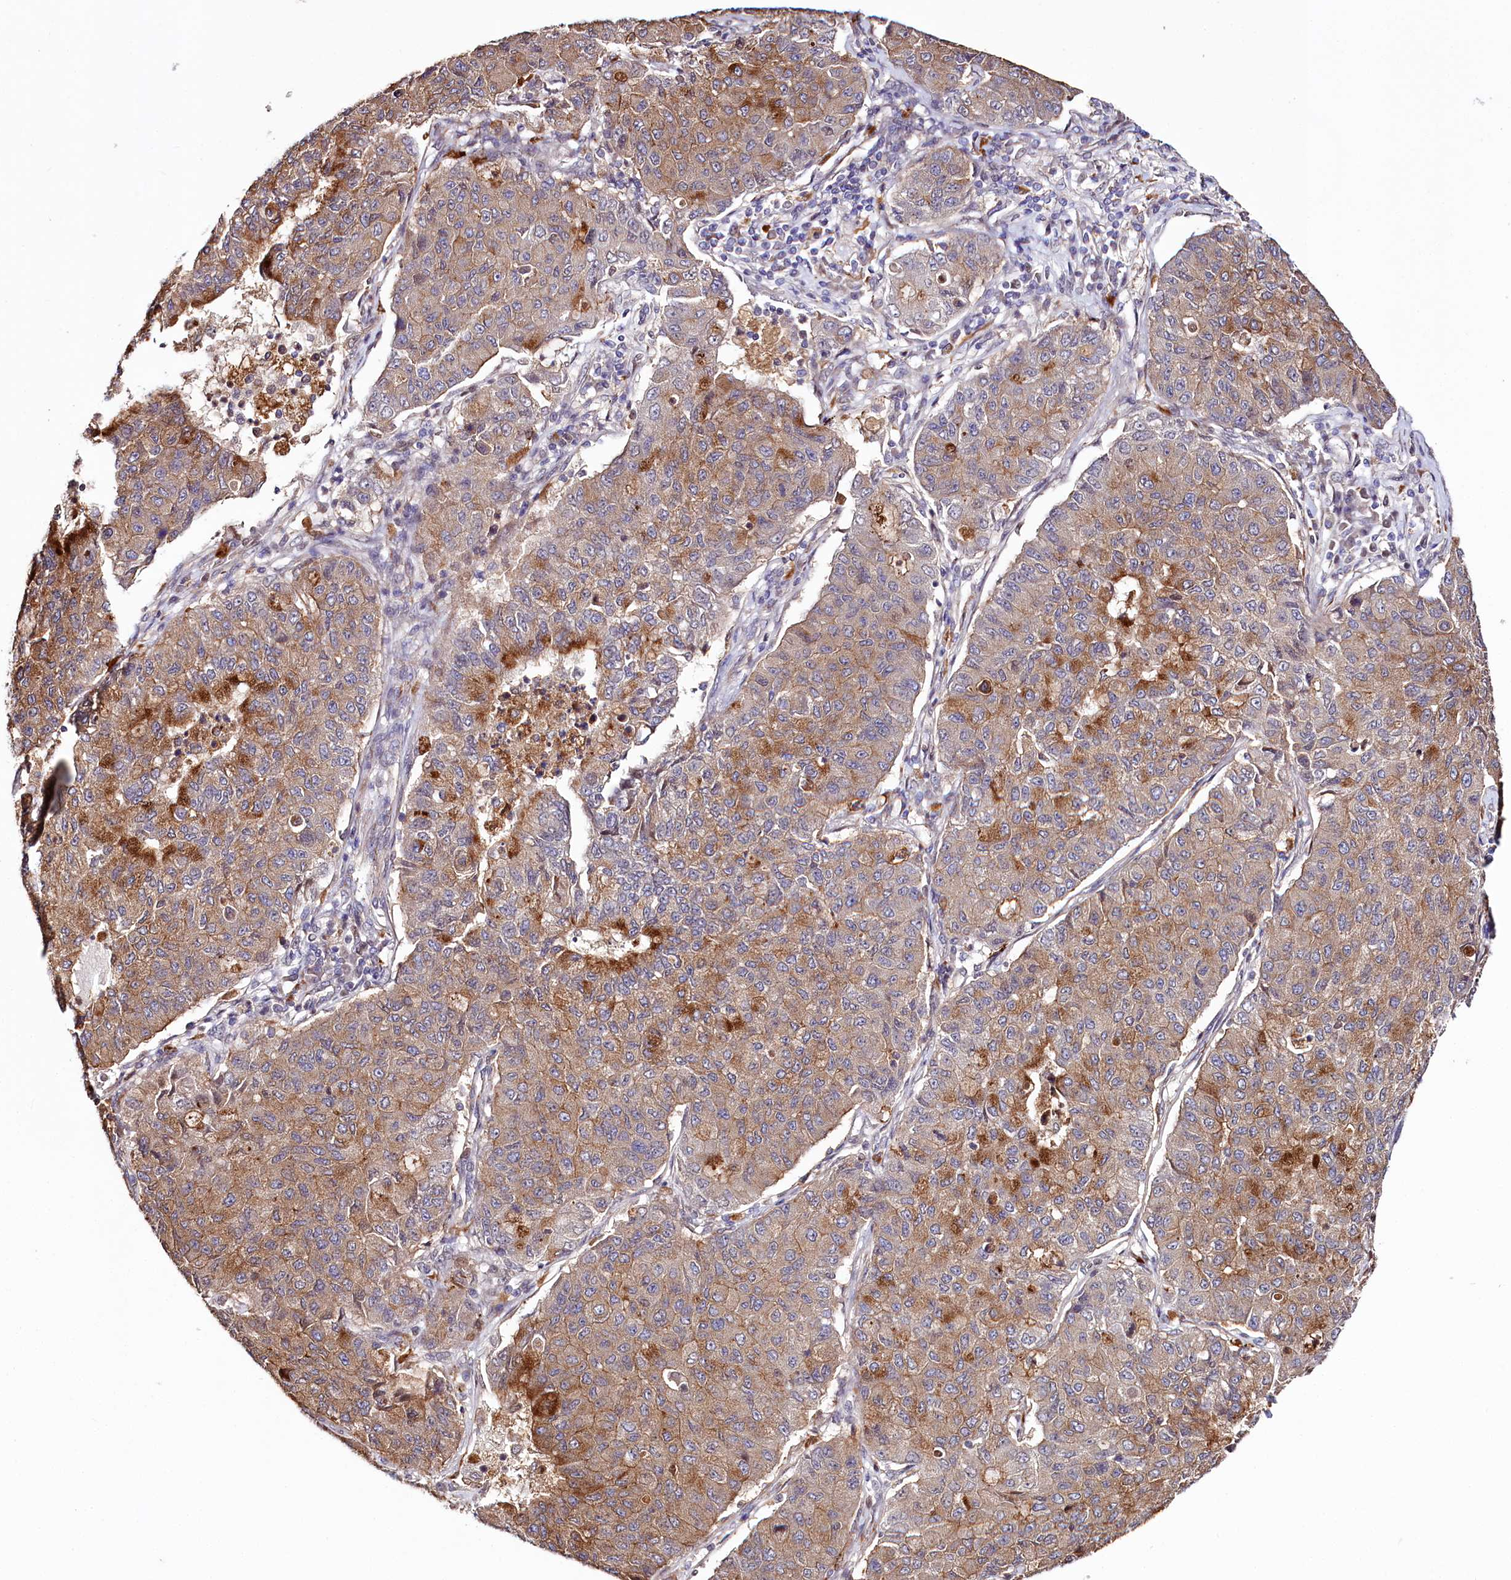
{"staining": {"intensity": "strong", "quantity": "<25%", "location": "cytoplasmic/membranous"}, "tissue": "lung cancer", "cell_type": "Tumor cells", "image_type": "cancer", "snomed": [{"axis": "morphology", "description": "Squamous cell carcinoma, NOS"}, {"axis": "topography", "description": "Lung"}], "caption": "This image reveals lung squamous cell carcinoma stained with IHC to label a protein in brown. The cytoplasmic/membranous of tumor cells show strong positivity for the protein. Nuclei are counter-stained blue.", "gene": "TTC12", "patient": {"sex": "male", "age": 74}}